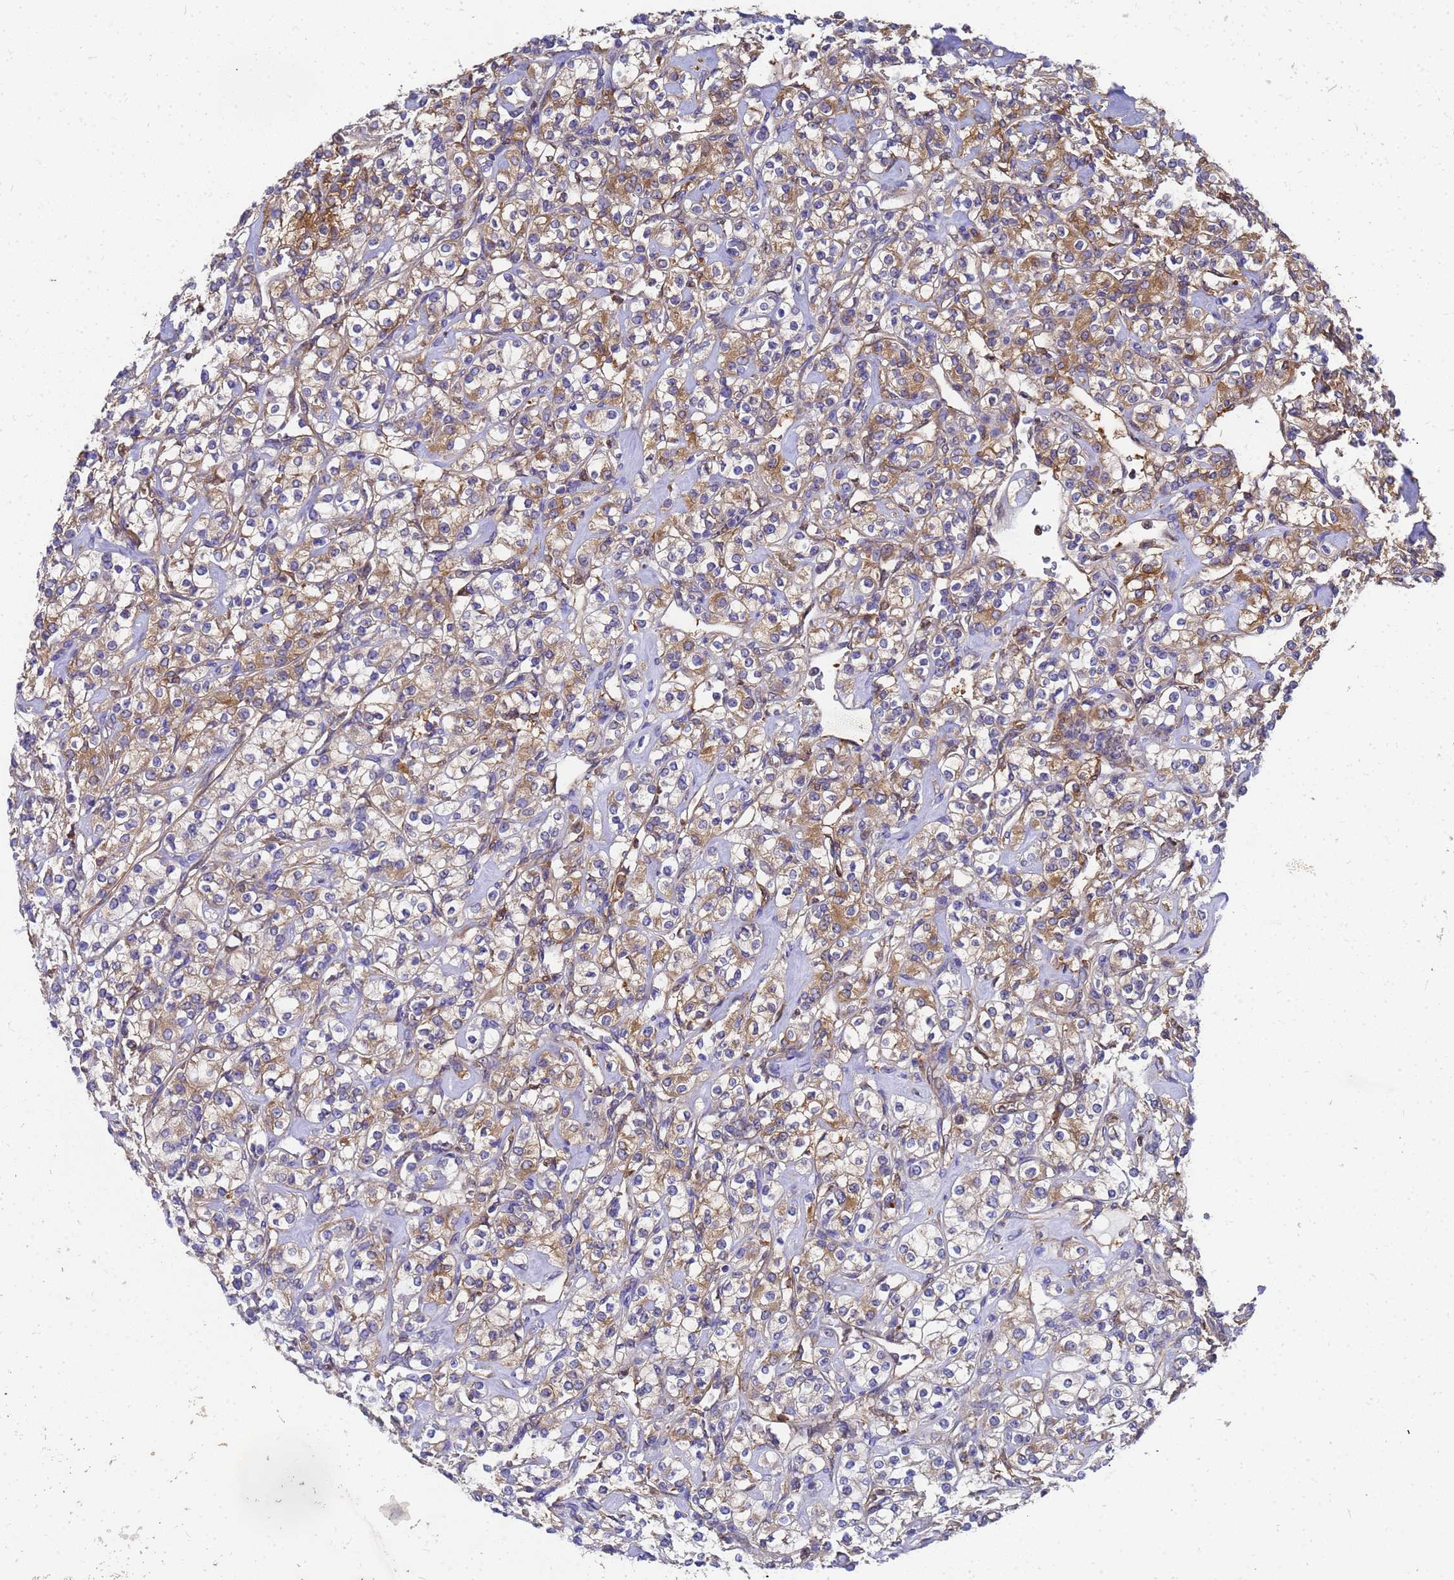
{"staining": {"intensity": "moderate", "quantity": "25%-75%", "location": "cytoplasmic/membranous"}, "tissue": "renal cancer", "cell_type": "Tumor cells", "image_type": "cancer", "snomed": [{"axis": "morphology", "description": "Adenocarcinoma, NOS"}, {"axis": "topography", "description": "Kidney"}], "caption": "Moderate cytoplasmic/membranous positivity for a protein is seen in approximately 25%-75% of tumor cells of renal cancer using immunohistochemistry (IHC).", "gene": "SLC35E2B", "patient": {"sex": "male", "age": 77}}